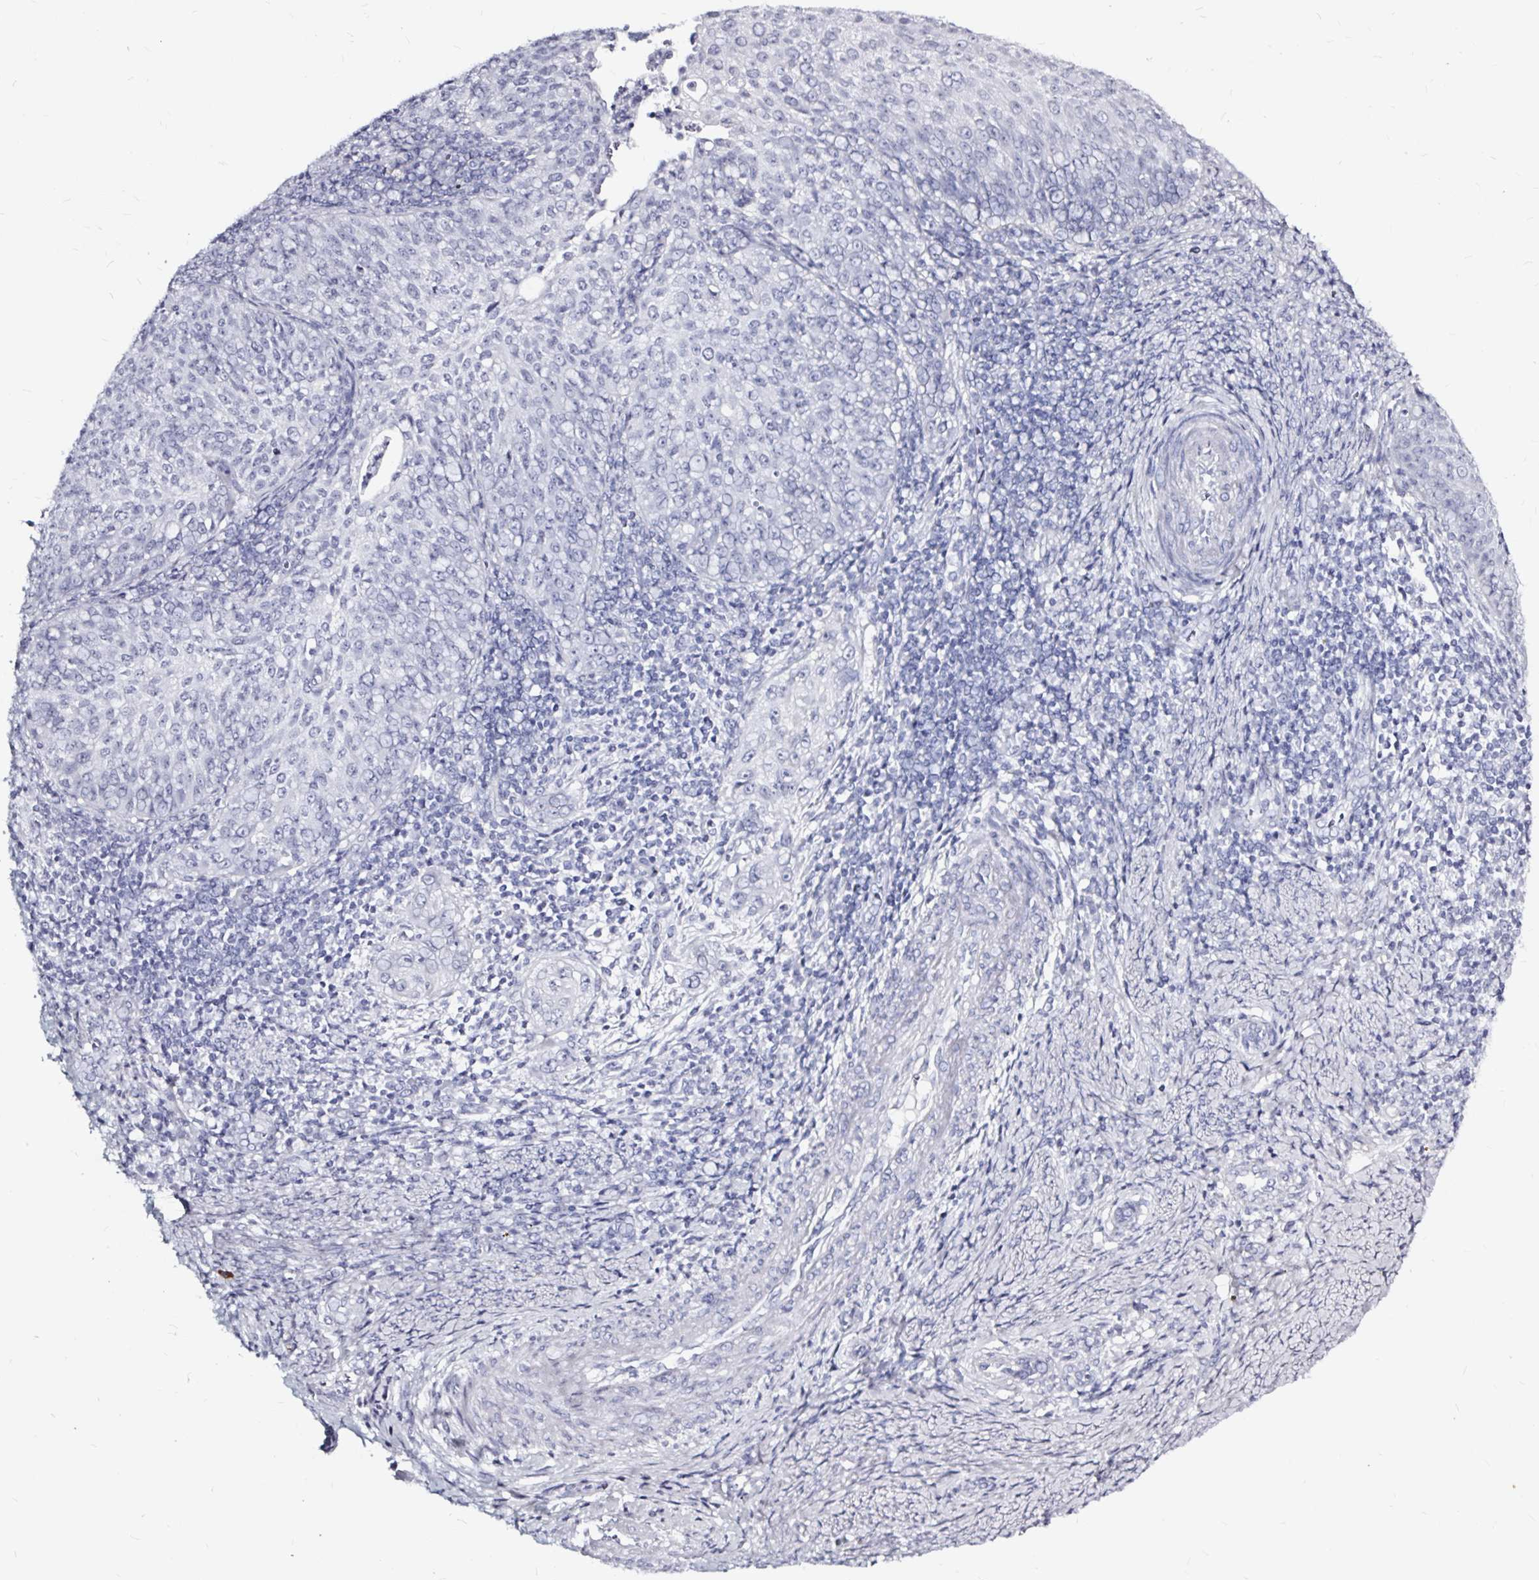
{"staining": {"intensity": "negative", "quantity": "none", "location": "none"}, "tissue": "cervical cancer", "cell_type": "Tumor cells", "image_type": "cancer", "snomed": [{"axis": "morphology", "description": "Squamous cell carcinoma, NOS"}, {"axis": "topography", "description": "Cervix"}], "caption": "Immunohistochemistry micrograph of cervical squamous cell carcinoma stained for a protein (brown), which exhibits no staining in tumor cells.", "gene": "LUZP4", "patient": {"sex": "female", "age": 30}}